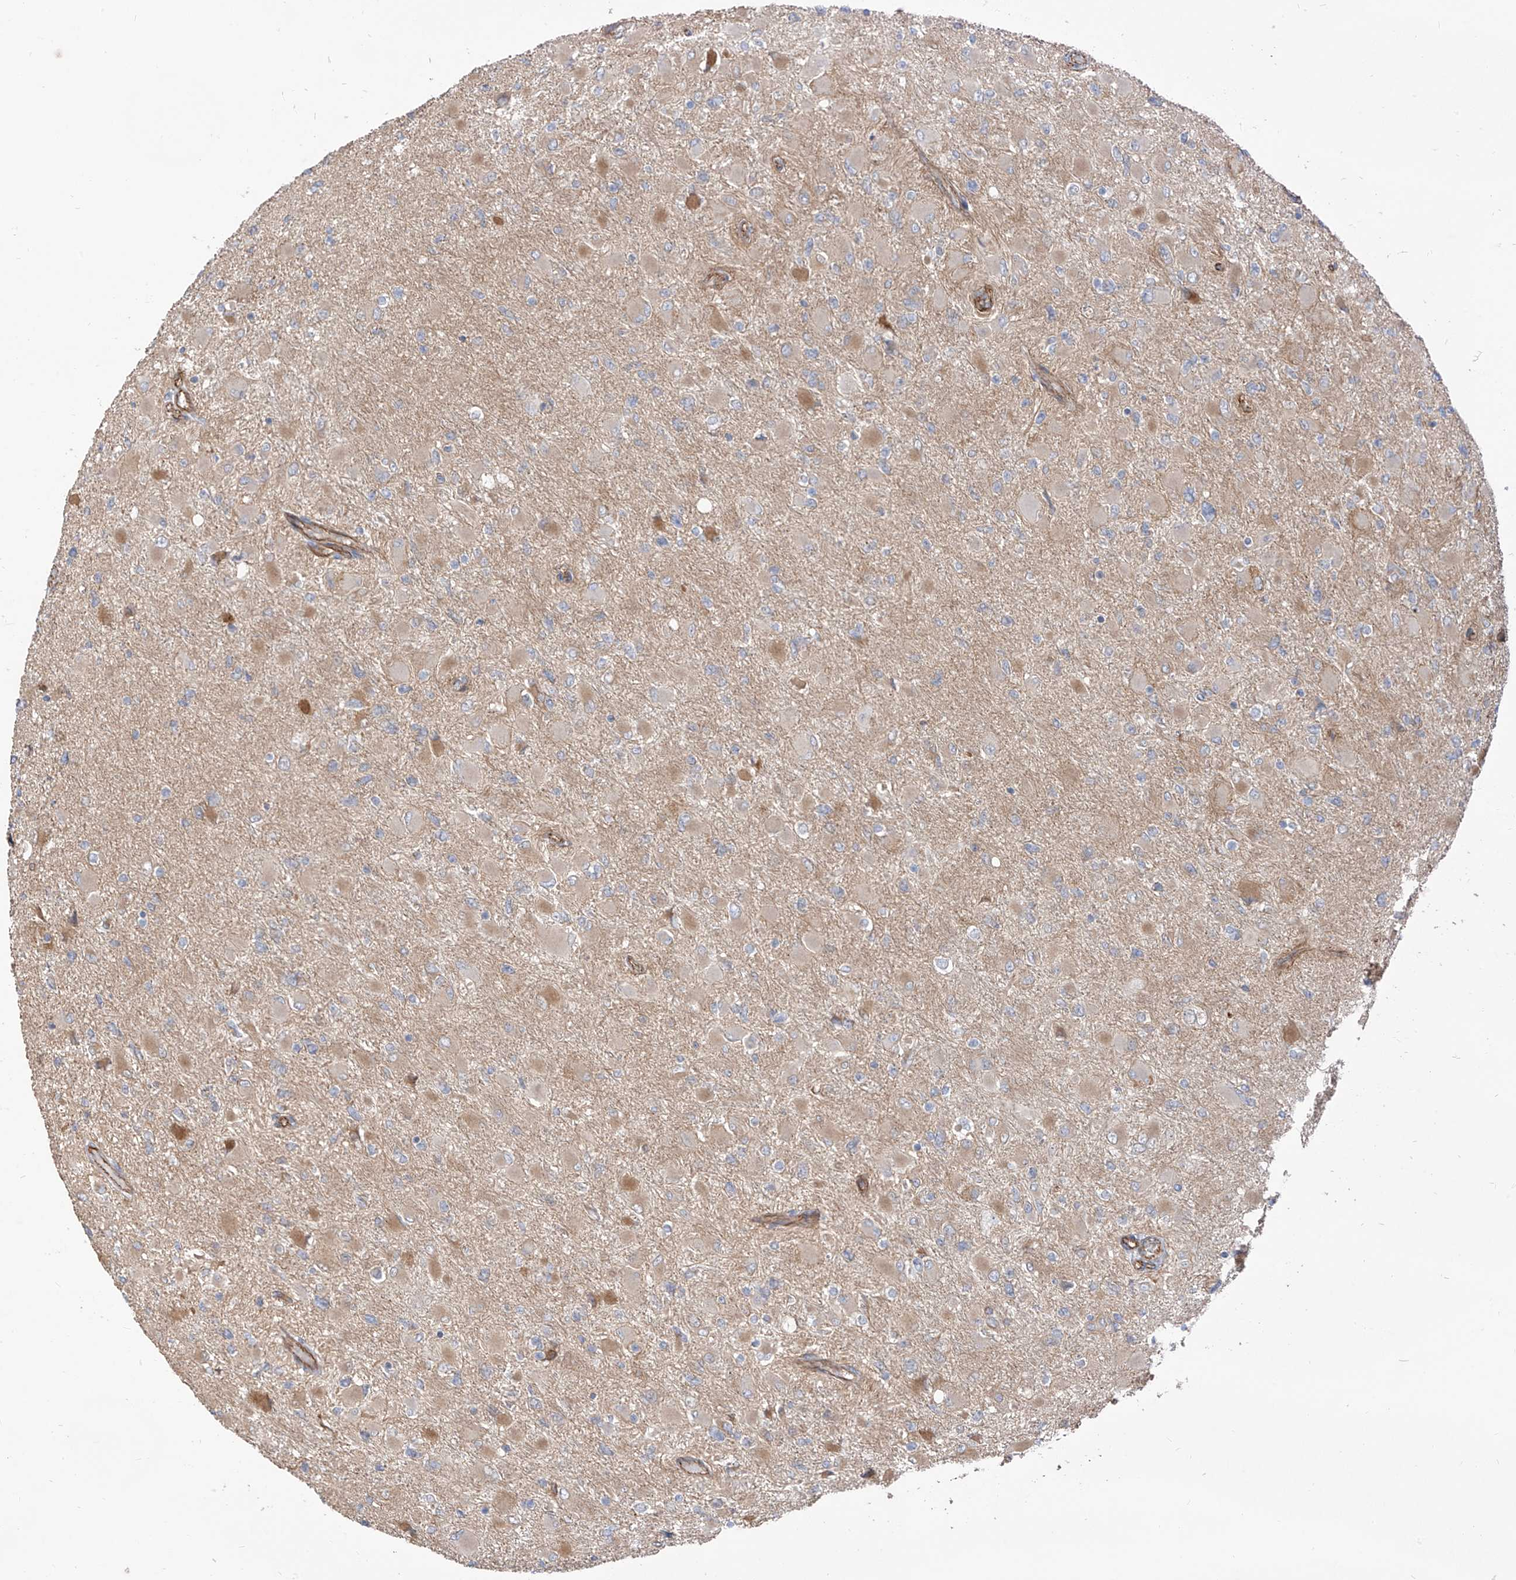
{"staining": {"intensity": "weak", "quantity": "<25%", "location": "cytoplasmic/membranous"}, "tissue": "glioma", "cell_type": "Tumor cells", "image_type": "cancer", "snomed": [{"axis": "morphology", "description": "Glioma, malignant, High grade"}, {"axis": "topography", "description": "Cerebral cortex"}], "caption": "This is an IHC photomicrograph of human malignant high-grade glioma. There is no expression in tumor cells.", "gene": "EPHX4", "patient": {"sex": "female", "age": 36}}